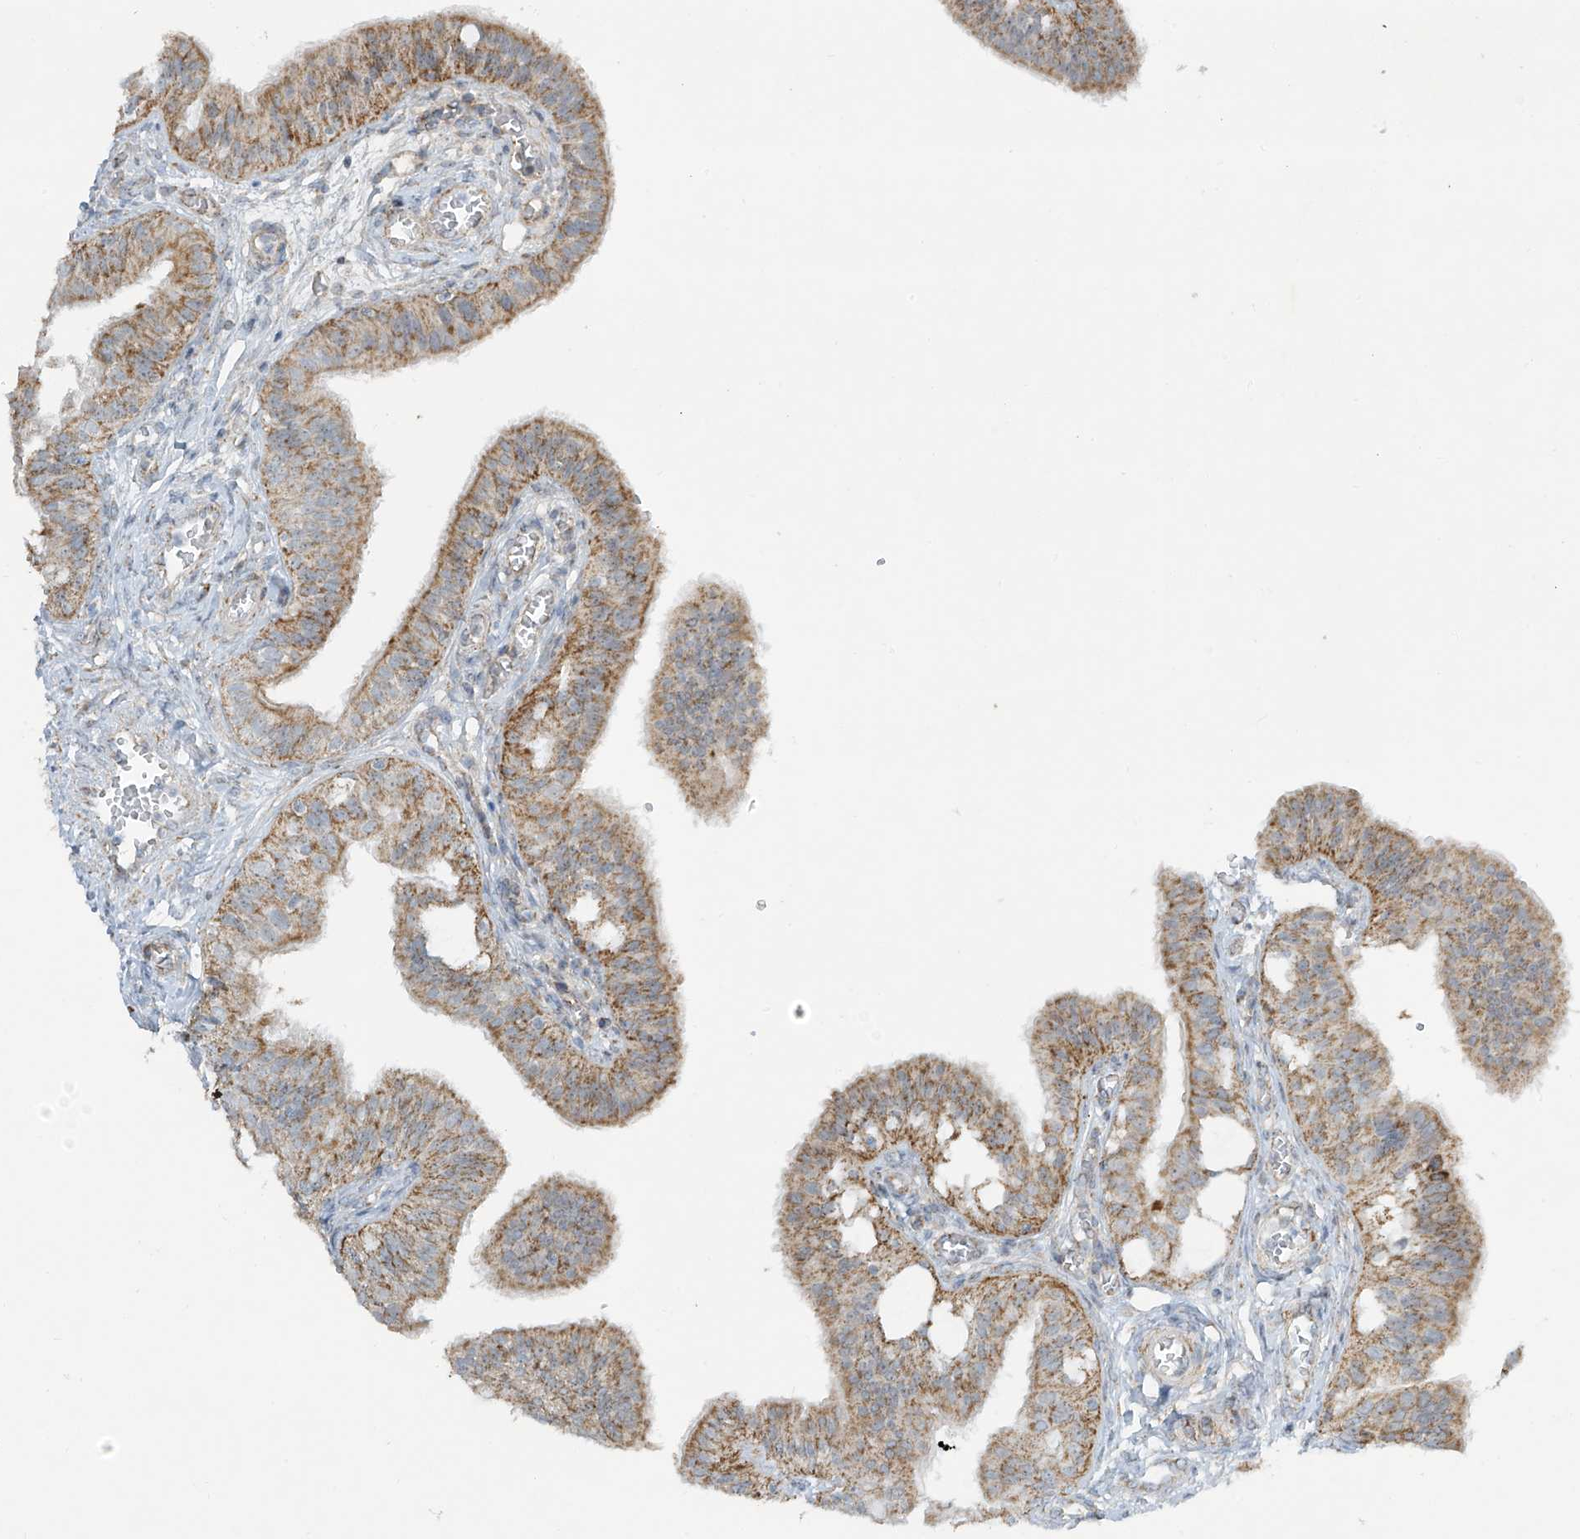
{"staining": {"intensity": "moderate", "quantity": ">75%", "location": "cytoplasmic/membranous"}, "tissue": "fallopian tube", "cell_type": "Glandular cells", "image_type": "normal", "snomed": [{"axis": "morphology", "description": "Normal tissue, NOS"}, {"axis": "topography", "description": "Fallopian tube"}, {"axis": "topography", "description": "Ovary"}], "caption": "A brown stain shows moderate cytoplasmic/membranous positivity of a protein in glandular cells of unremarkable human fallopian tube.", "gene": "SMDT1", "patient": {"sex": "female", "age": 42}}